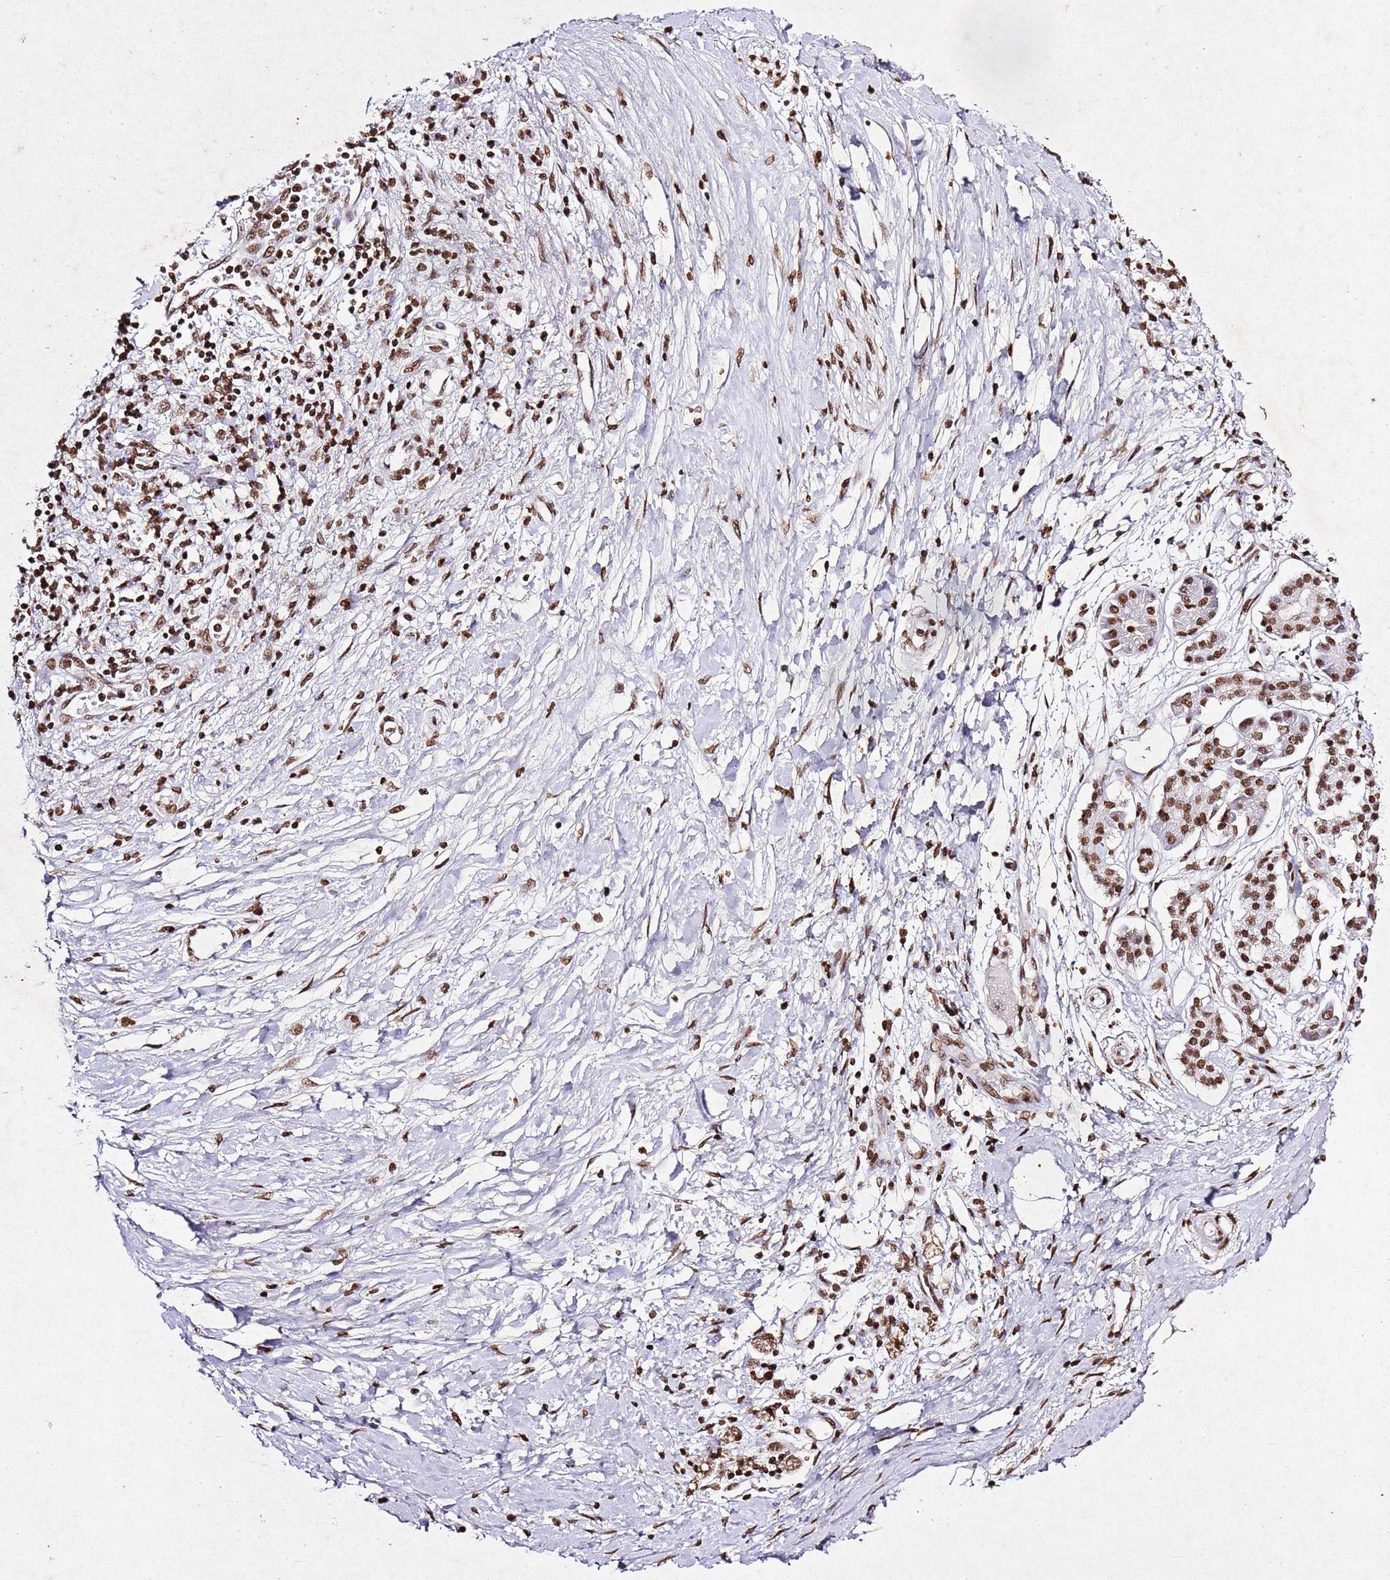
{"staining": {"intensity": "moderate", "quantity": ">75%", "location": "nuclear"}, "tissue": "pancreatic cancer", "cell_type": "Tumor cells", "image_type": "cancer", "snomed": [{"axis": "morphology", "description": "Adenocarcinoma, NOS"}, {"axis": "topography", "description": "Pancreas"}], "caption": "Moderate nuclear expression is present in approximately >75% of tumor cells in pancreatic cancer.", "gene": "BMAL1", "patient": {"sex": "male", "age": 68}}